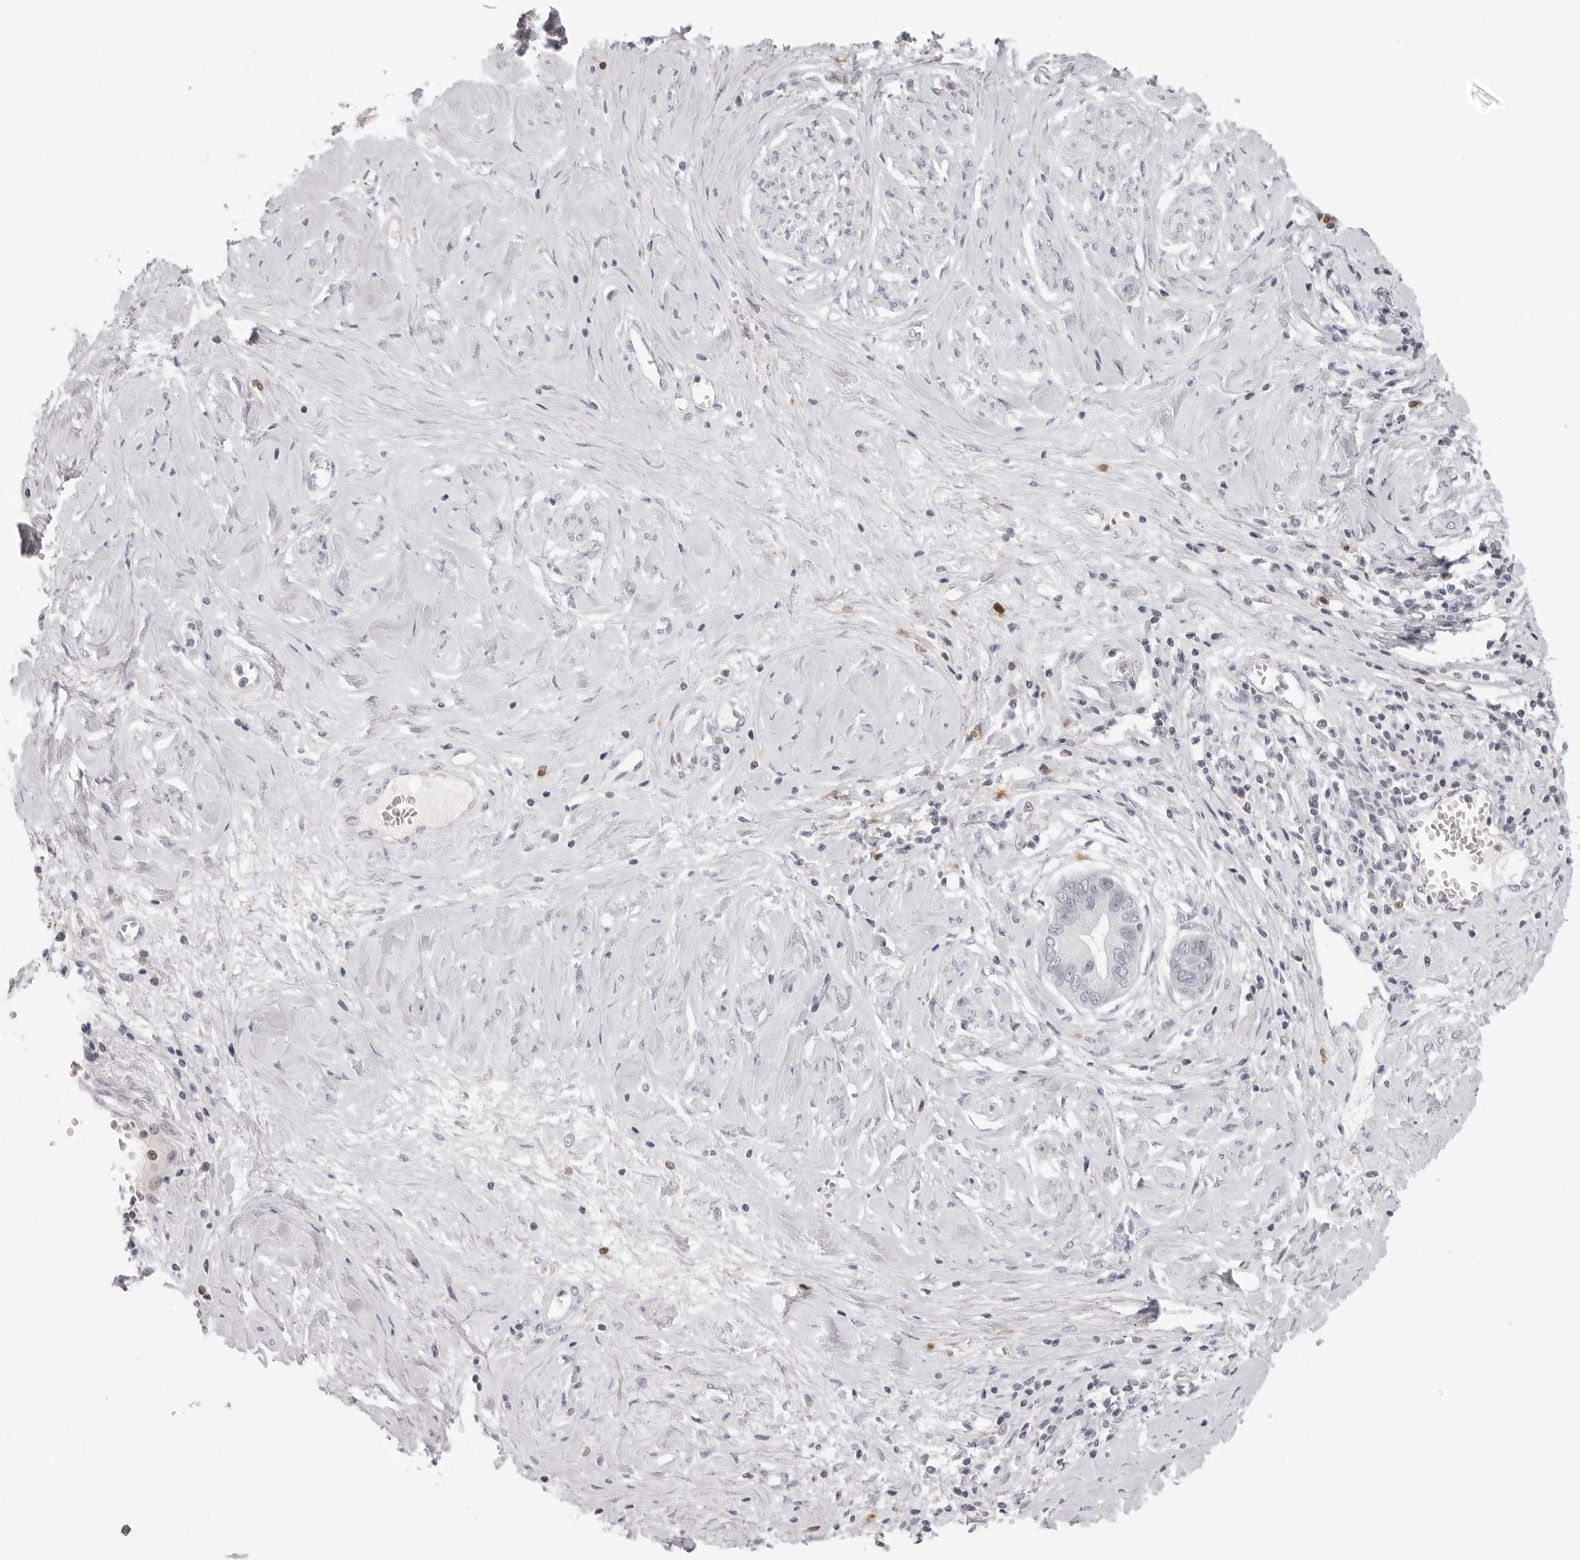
{"staining": {"intensity": "negative", "quantity": "none", "location": "none"}, "tissue": "cervical cancer", "cell_type": "Tumor cells", "image_type": "cancer", "snomed": [{"axis": "morphology", "description": "Adenocarcinoma, NOS"}, {"axis": "topography", "description": "Cervix"}], "caption": "Tumor cells show no significant staining in cervical adenocarcinoma.", "gene": "STRADB", "patient": {"sex": "female", "age": 44}}